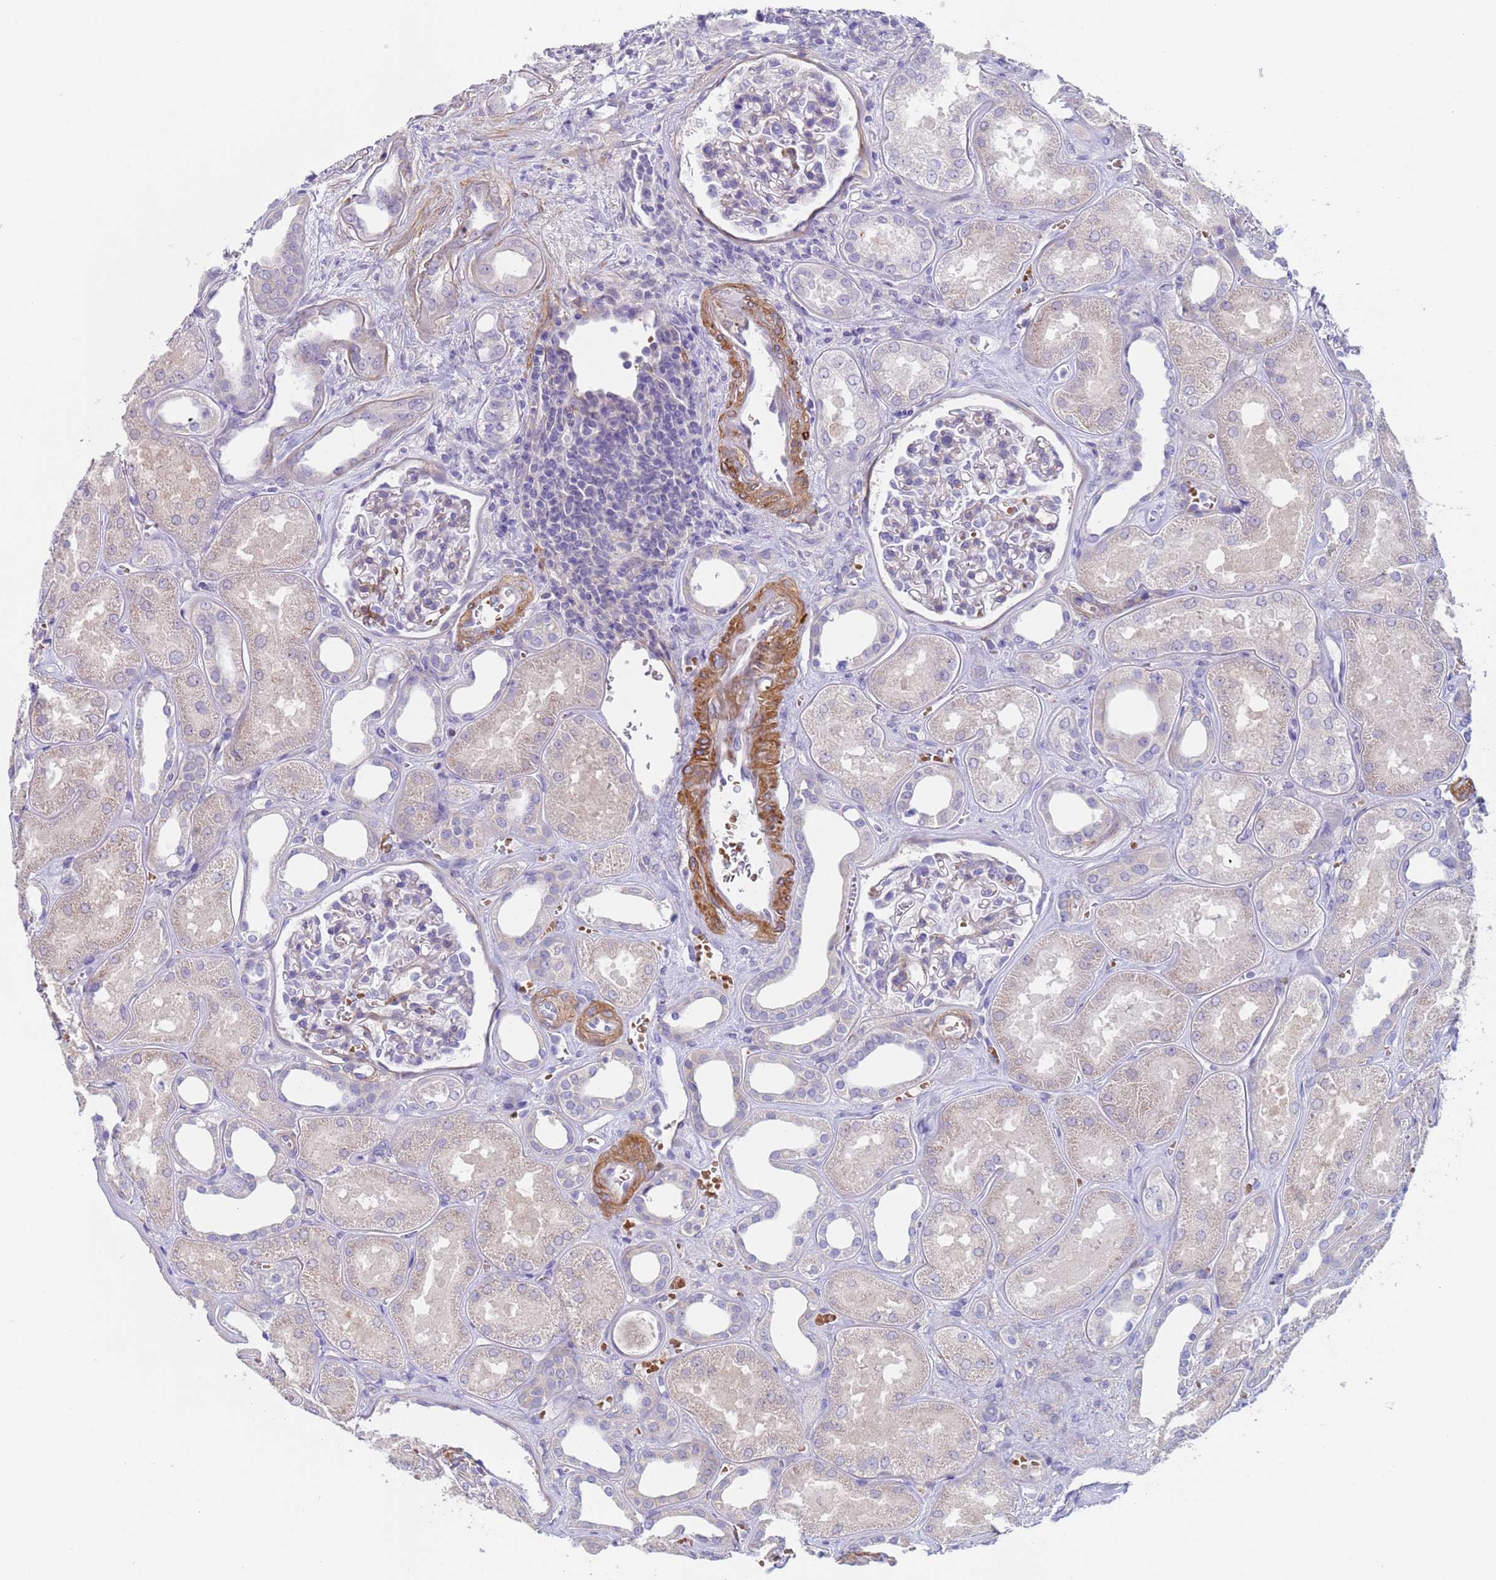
{"staining": {"intensity": "negative", "quantity": "none", "location": "none"}, "tissue": "kidney", "cell_type": "Cells in glomeruli", "image_type": "normal", "snomed": [{"axis": "morphology", "description": "Normal tissue, NOS"}, {"axis": "morphology", "description": "Adenocarcinoma, NOS"}, {"axis": "topography", "description": "Kidney"}], "caption": "The IHC photomicrograph has no significant positivity in cells in glomeruli of kidney.", "gene": "KBTBD3", "patient": {"sex": "female", "age": 68}}